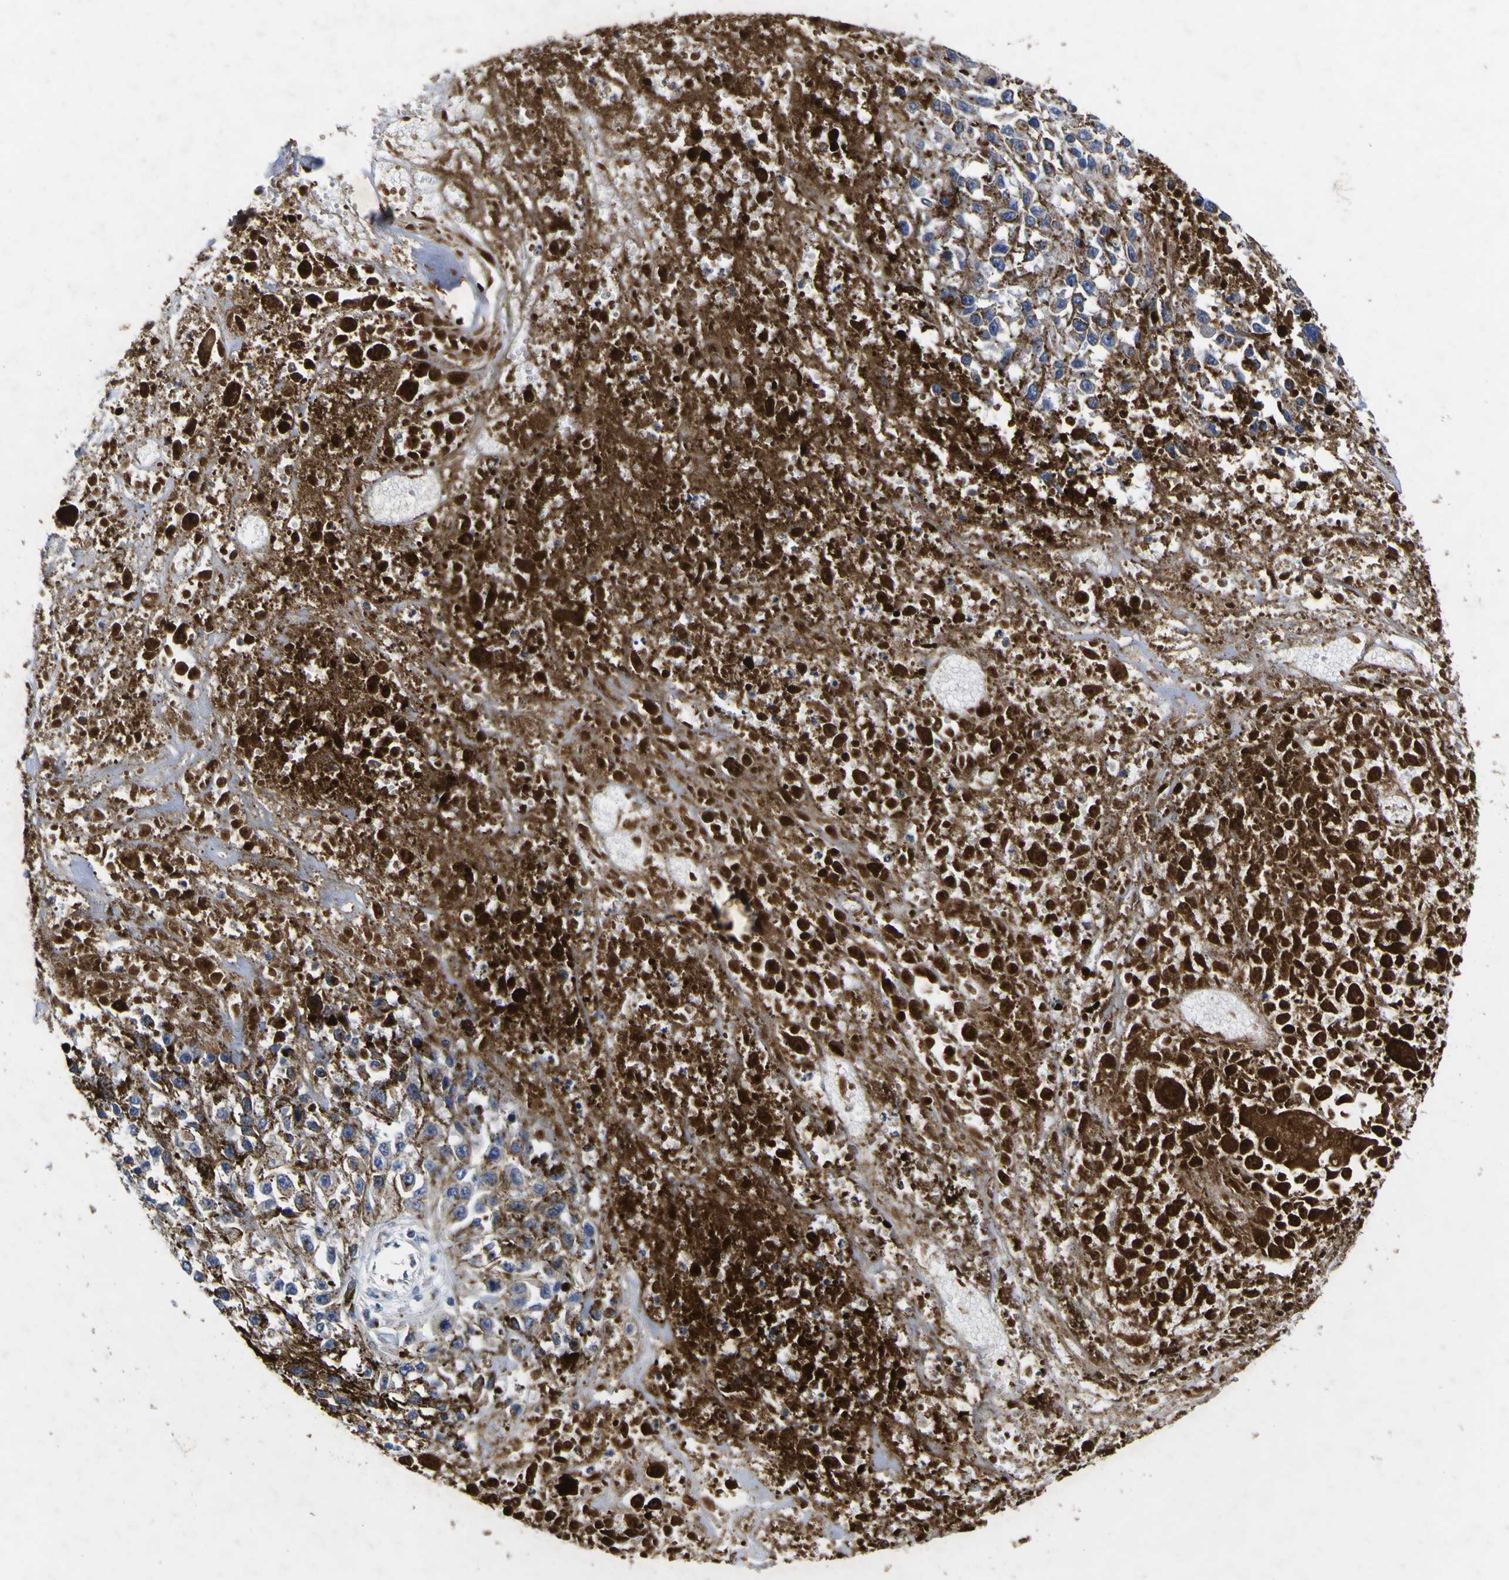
{"staining": {"intensity": "moderate", "quantity": ">75%", "location": "cytoplasmic/membranous"}, "tissue": "melanoma", "cell_type": "Tumor cells", "image_type": "cancer", "snomed": [{"axis": "morphology", "description": "Malignant melanoma, Metastatic site"}, {"axis": "topography", "description": "Lymph node"}], "caption": "Malignant melanoma (metastatic site) tissue exhibits moderate cytoplasmic/membranous positivity in approximately >75% of tumor cells", "gene": "COA1", "patient": {"sex": "male", "age": 59}}